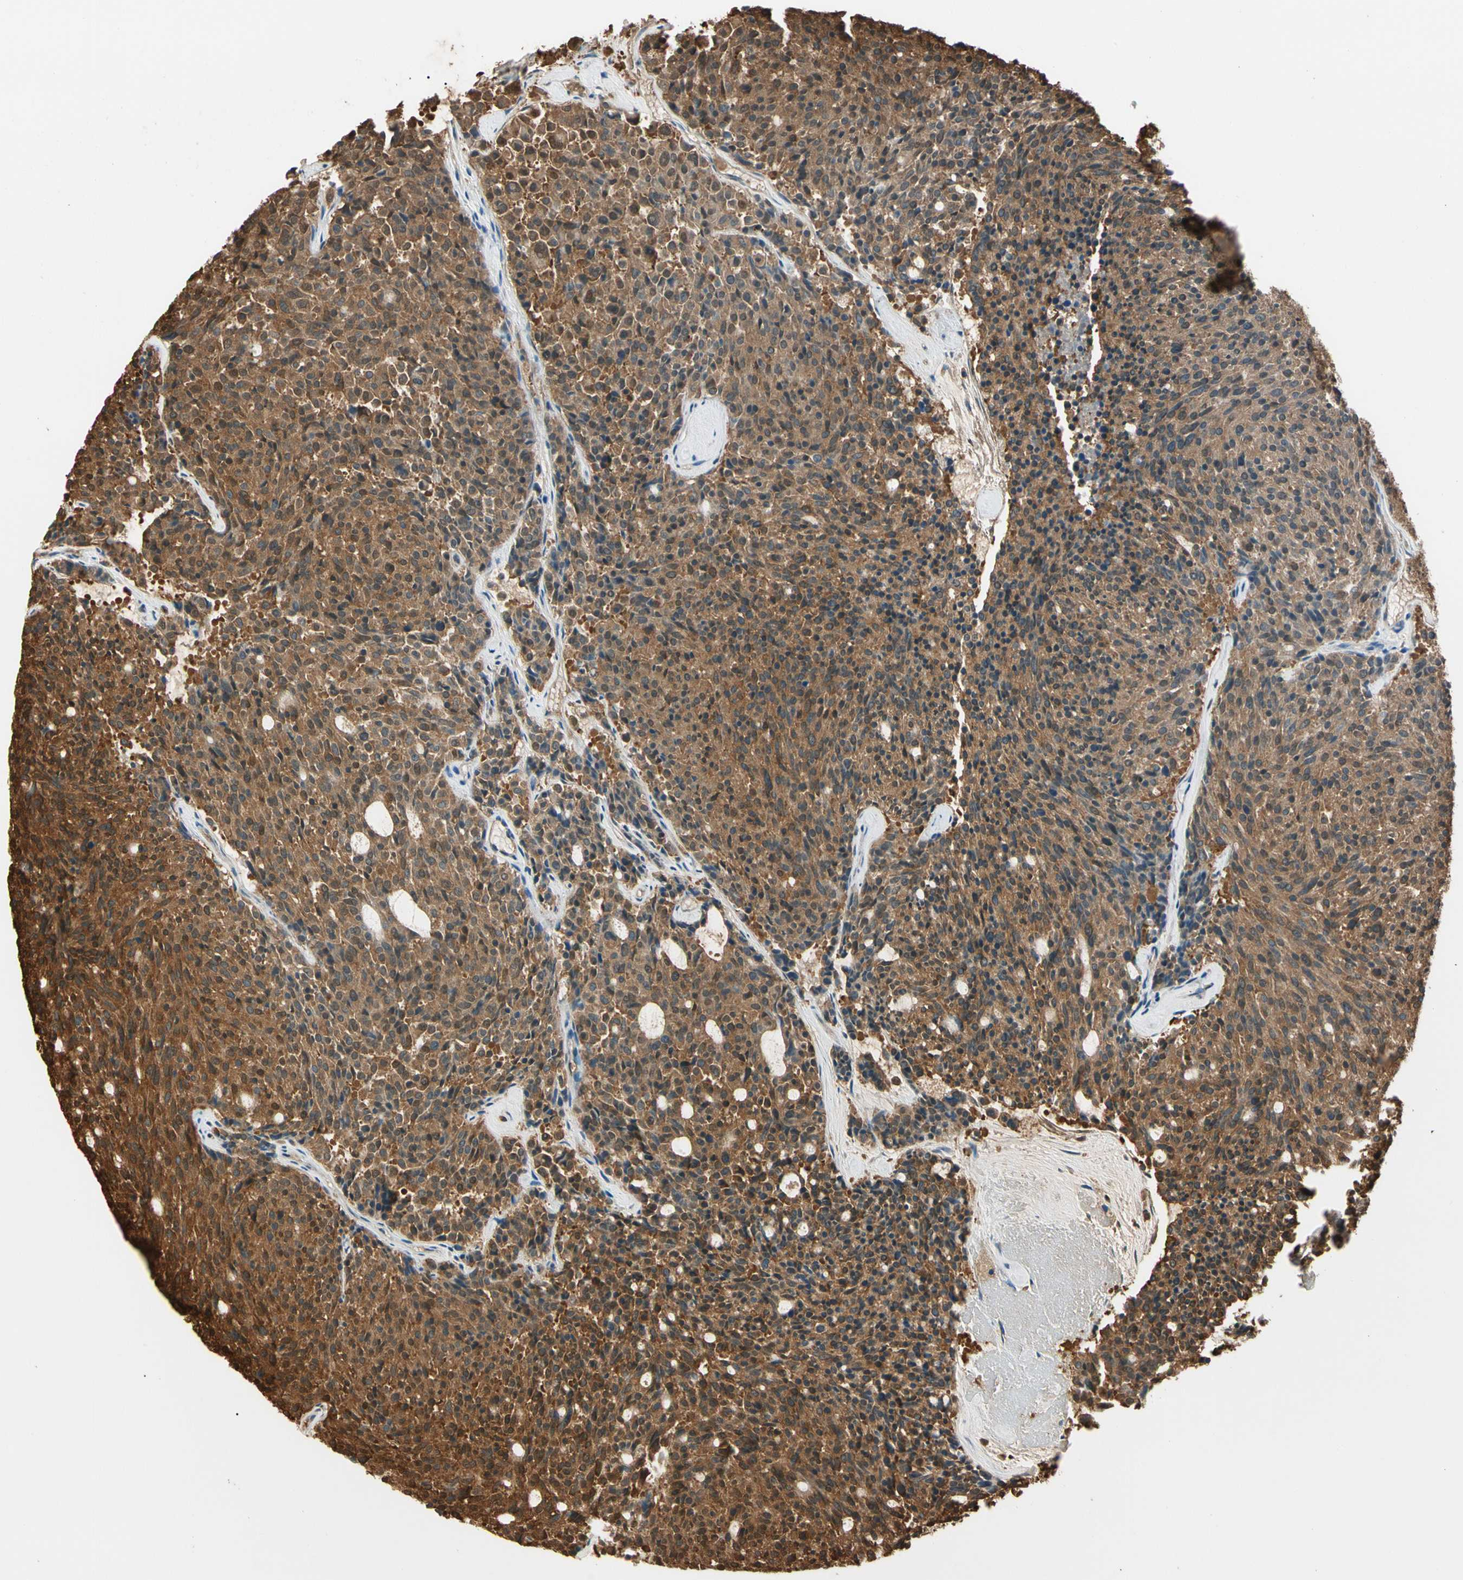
{"staining": {"intensity": "moderate", "quantity": ">75%", "location": "cytoplasmic/membranous"}, "tissue": "carcinoid", "cell_type": "Tumor cells", "image_type": "cancer", "snomed": [{"axis": "morphology", "description": "Carcinoid, malignant, NOS"}, {"axis": "topography", "description": "Pancreas"}], "caption": "Tumor cells show medium levels of moderate cytoplasmic/membranous expression in about >75% of cells in carcinoid.", "gene": "PNCK", "patient": {"sex": "female", "age": 54}}